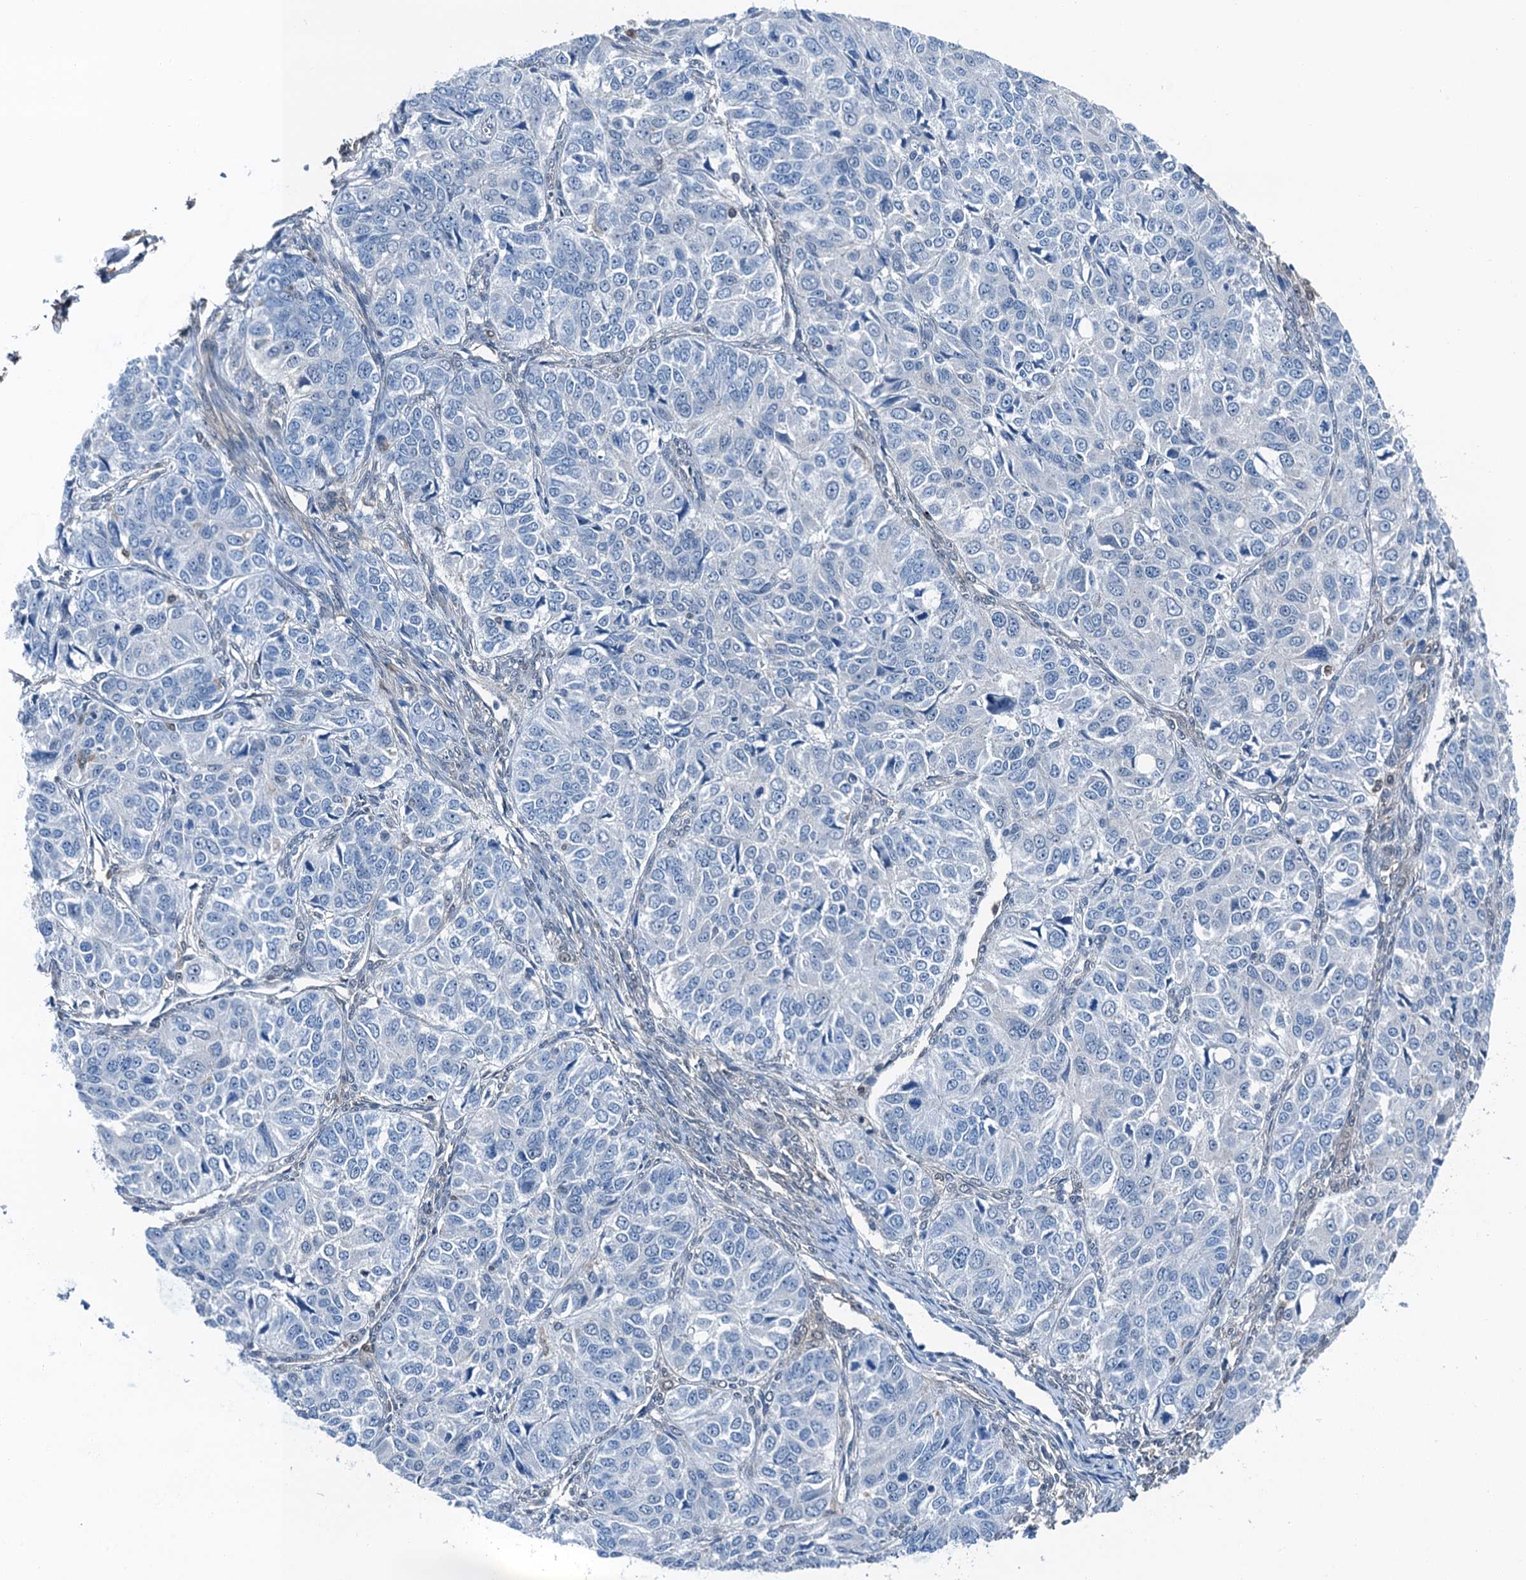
{"staining": {"intensity": "negative", "quantity": "none", "location": "none"}, "tissue": "ovarian cancer", "cell_type": "Tumor cells", "image_type": "cancer", "snomed": [{"axis": "morphology", "description": "Carcinoma, endometroid"}, {"axis": "topography", "description": "Ovary"}], "caption": "Immunohistochemistry (IHC) of human endometroid carcinoma (ovarian) demonstrates no positivity in tumor cells. (DAB (3,3'-diaminobenzidine) immunohistochemistry (IHC) with hematoxylin counter stain).", "gene": "RNH1", "patient": {"sex": "female", "age": 51}}